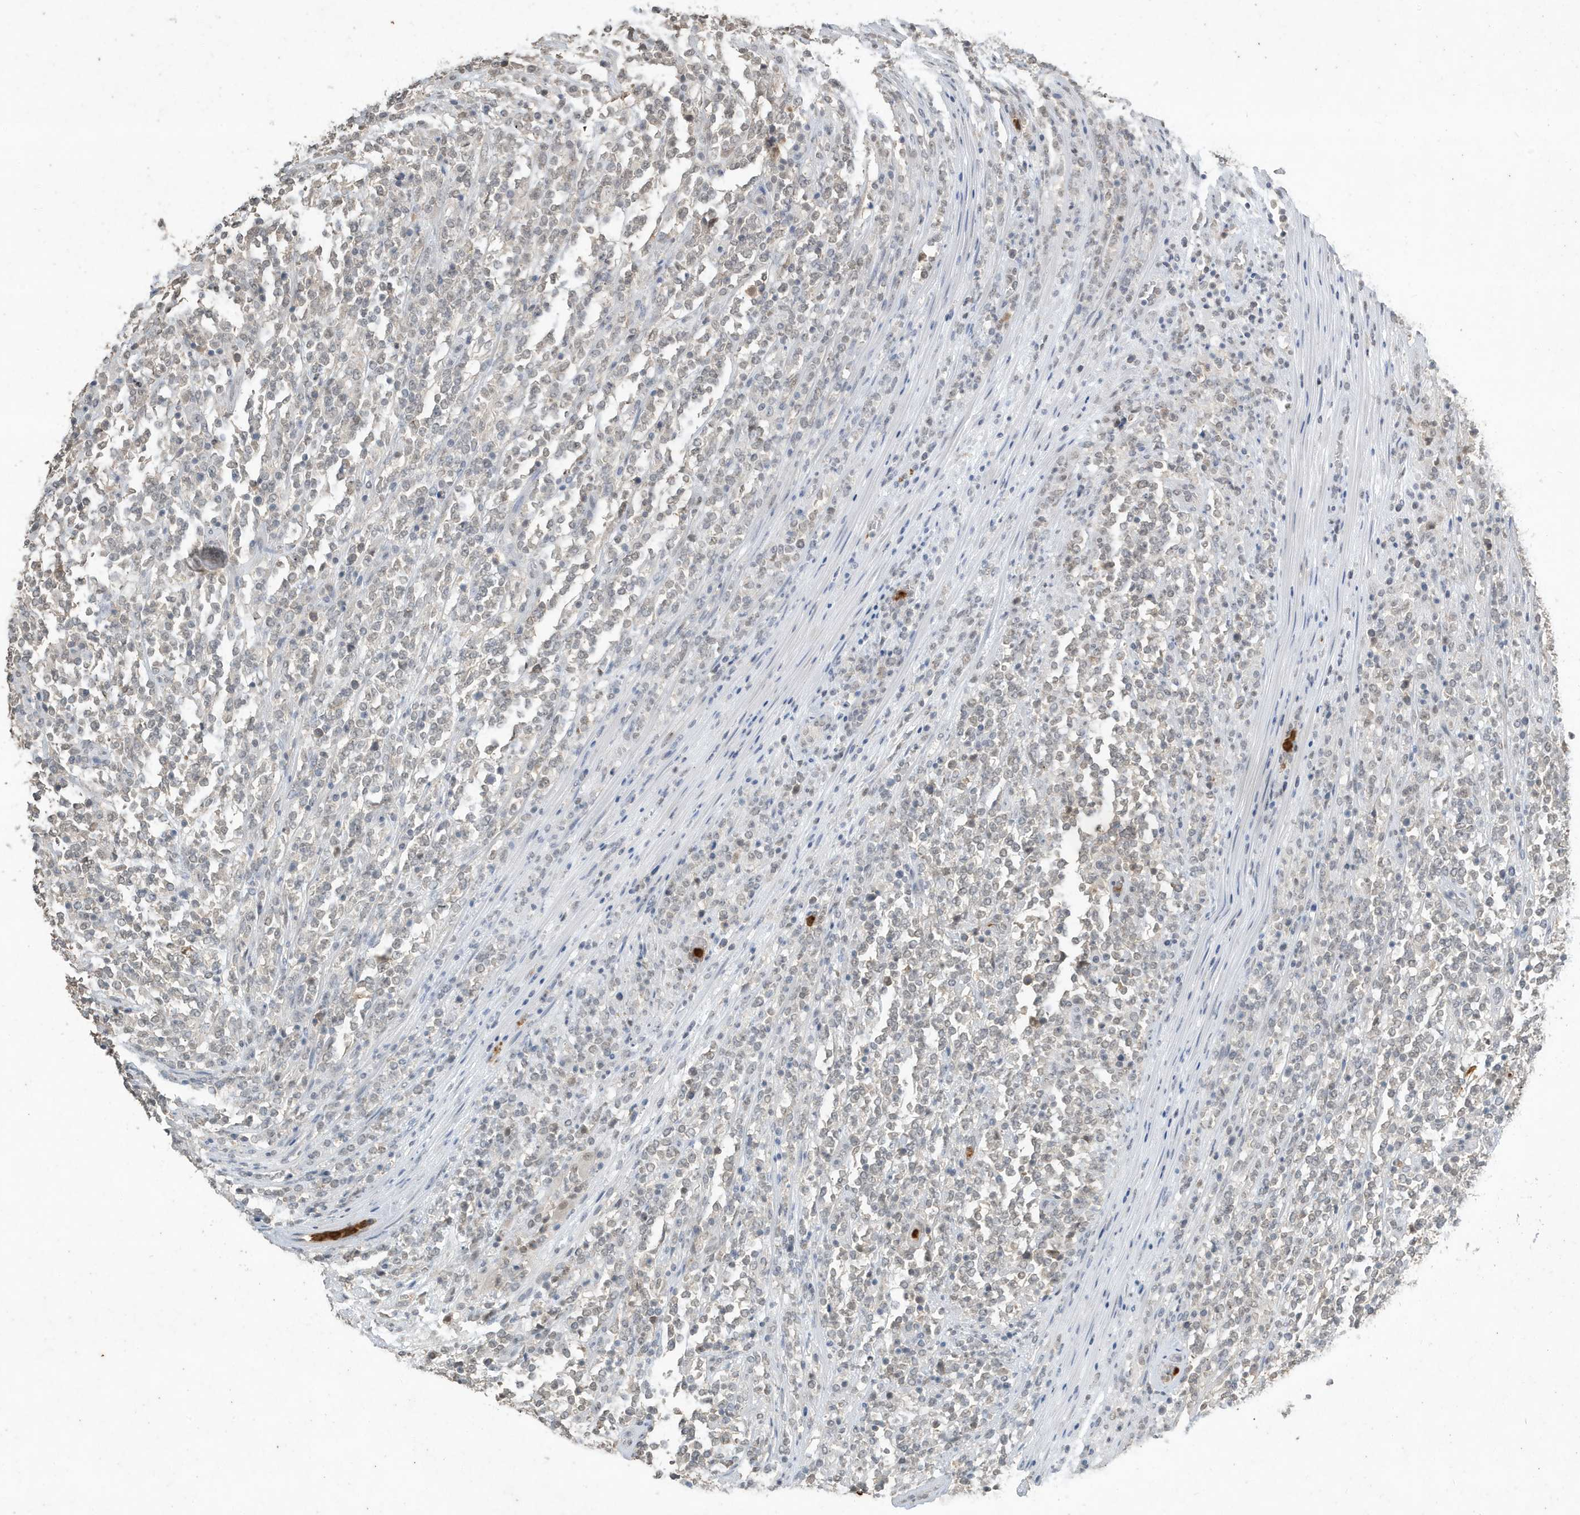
{"staining": {"intensity": "weak", "quantity": "25%-75%", "location": "nuclear"}, "tissue": "lymphoma", "cell_type": "Tumor cells", "image_type": "cancer", "snomed": [{"axis": "morphology", "description": "Malignant lymphoma, non-Hodgkin's type, High grade"}, {"axis": "topography", "description": "Soft tissue"}], "caption": "High-power microscopy captured an immunohistochemistry image of malignant lymphoma, non-Hodgkin's type (high-grade), revealing weak nuclear positivity in about 25%-75% of tumor cells.", "gene": "DEFA1", "patient": {"sex": "male", "age": 18}}